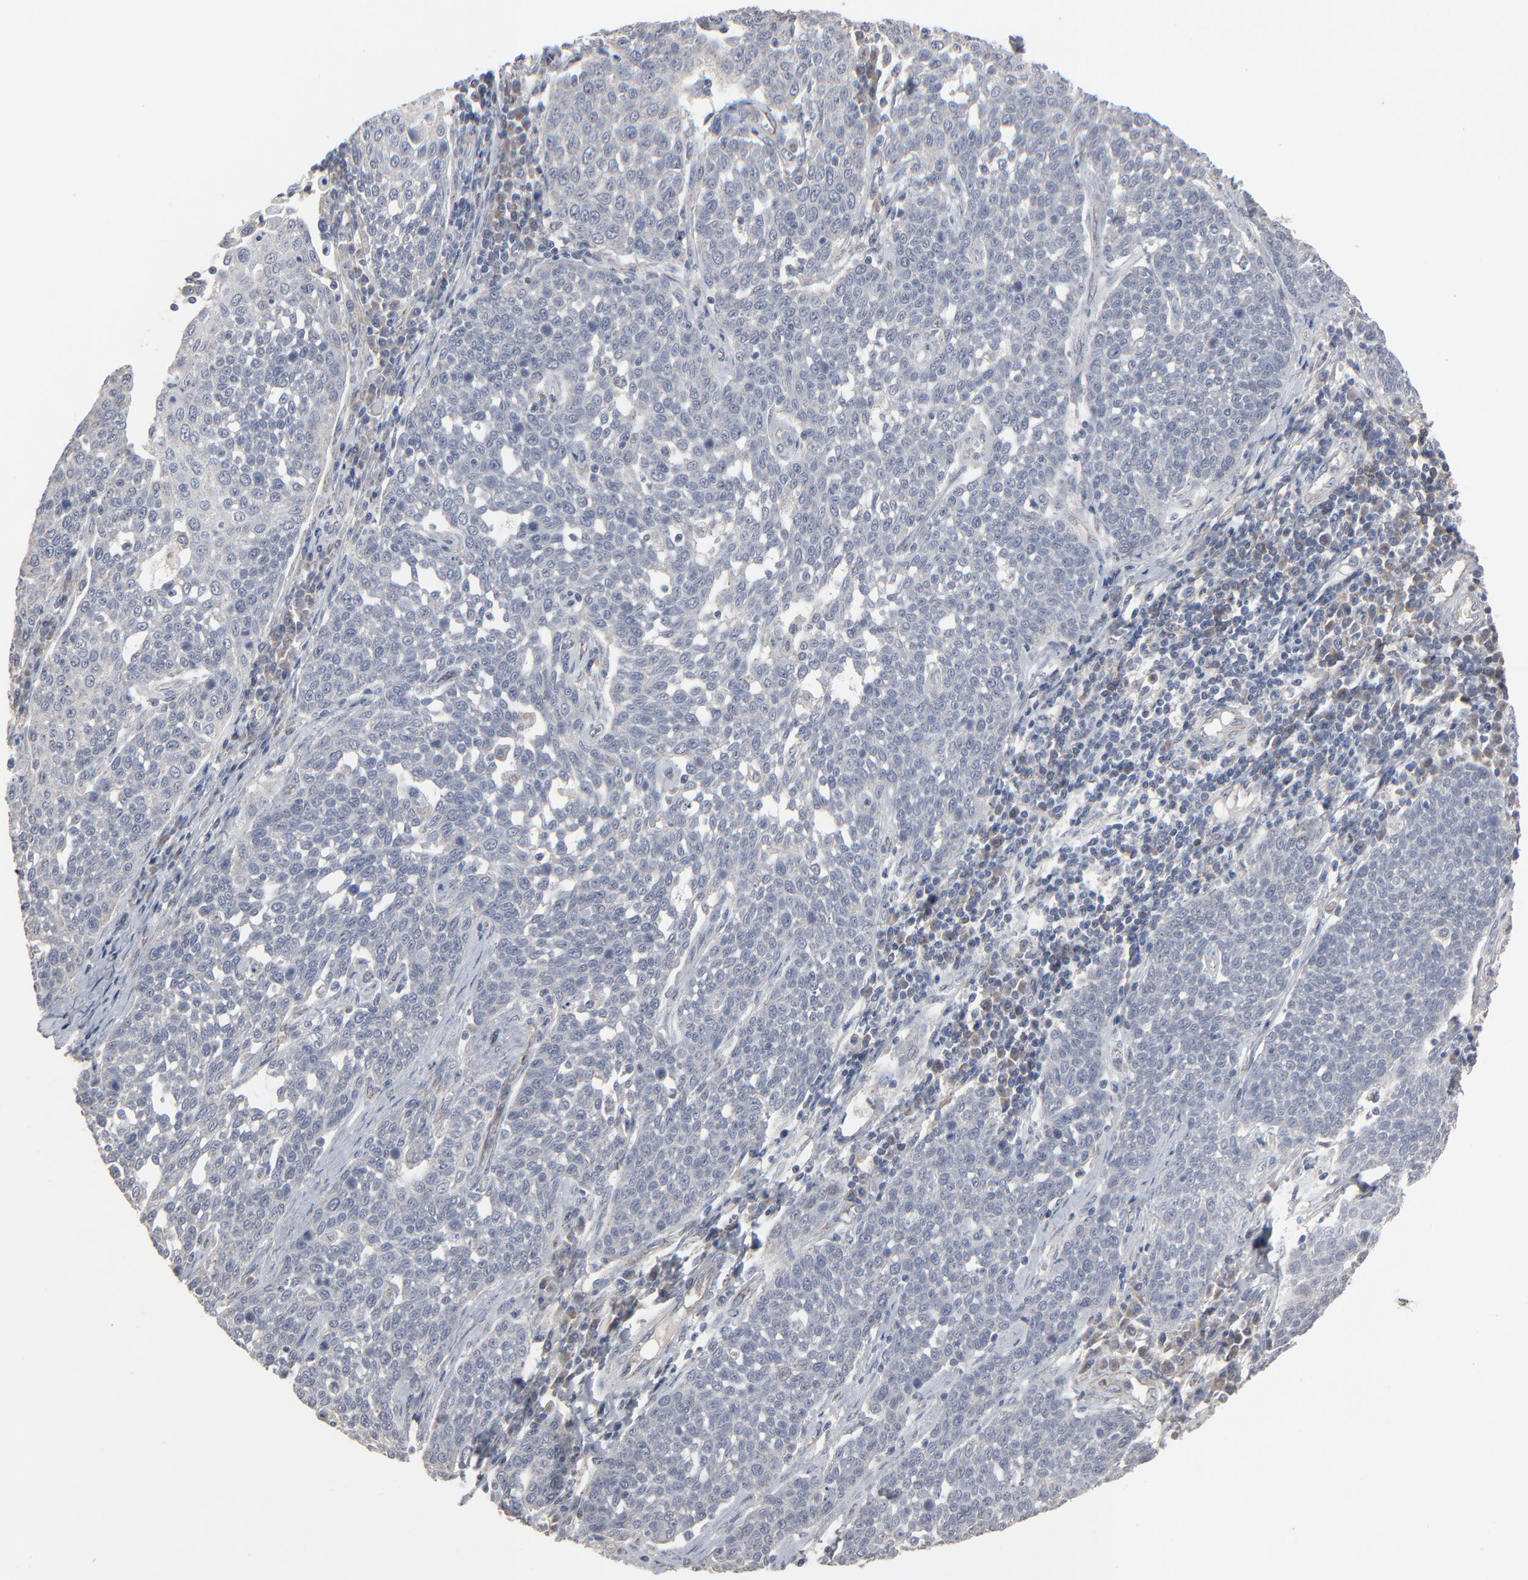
{"staining": {"intensity": "negative", "quantity": "none", "location": "none"}, "tissue": "cervical cancer", "cell_type": "Tumor cells", "image_type": "cancer", "snomed": [{"axis": "morphology", "description": "Squamous cell carcinoma, NOS"}, {"axis": "topography", "description": "Cervix"}], "caption": "IHC of cervical squamous cell carcinoma demonstrates no positivity in tumor cells.", "gene": "JAM3", "patient": {"sex": "female", "age": 34}}